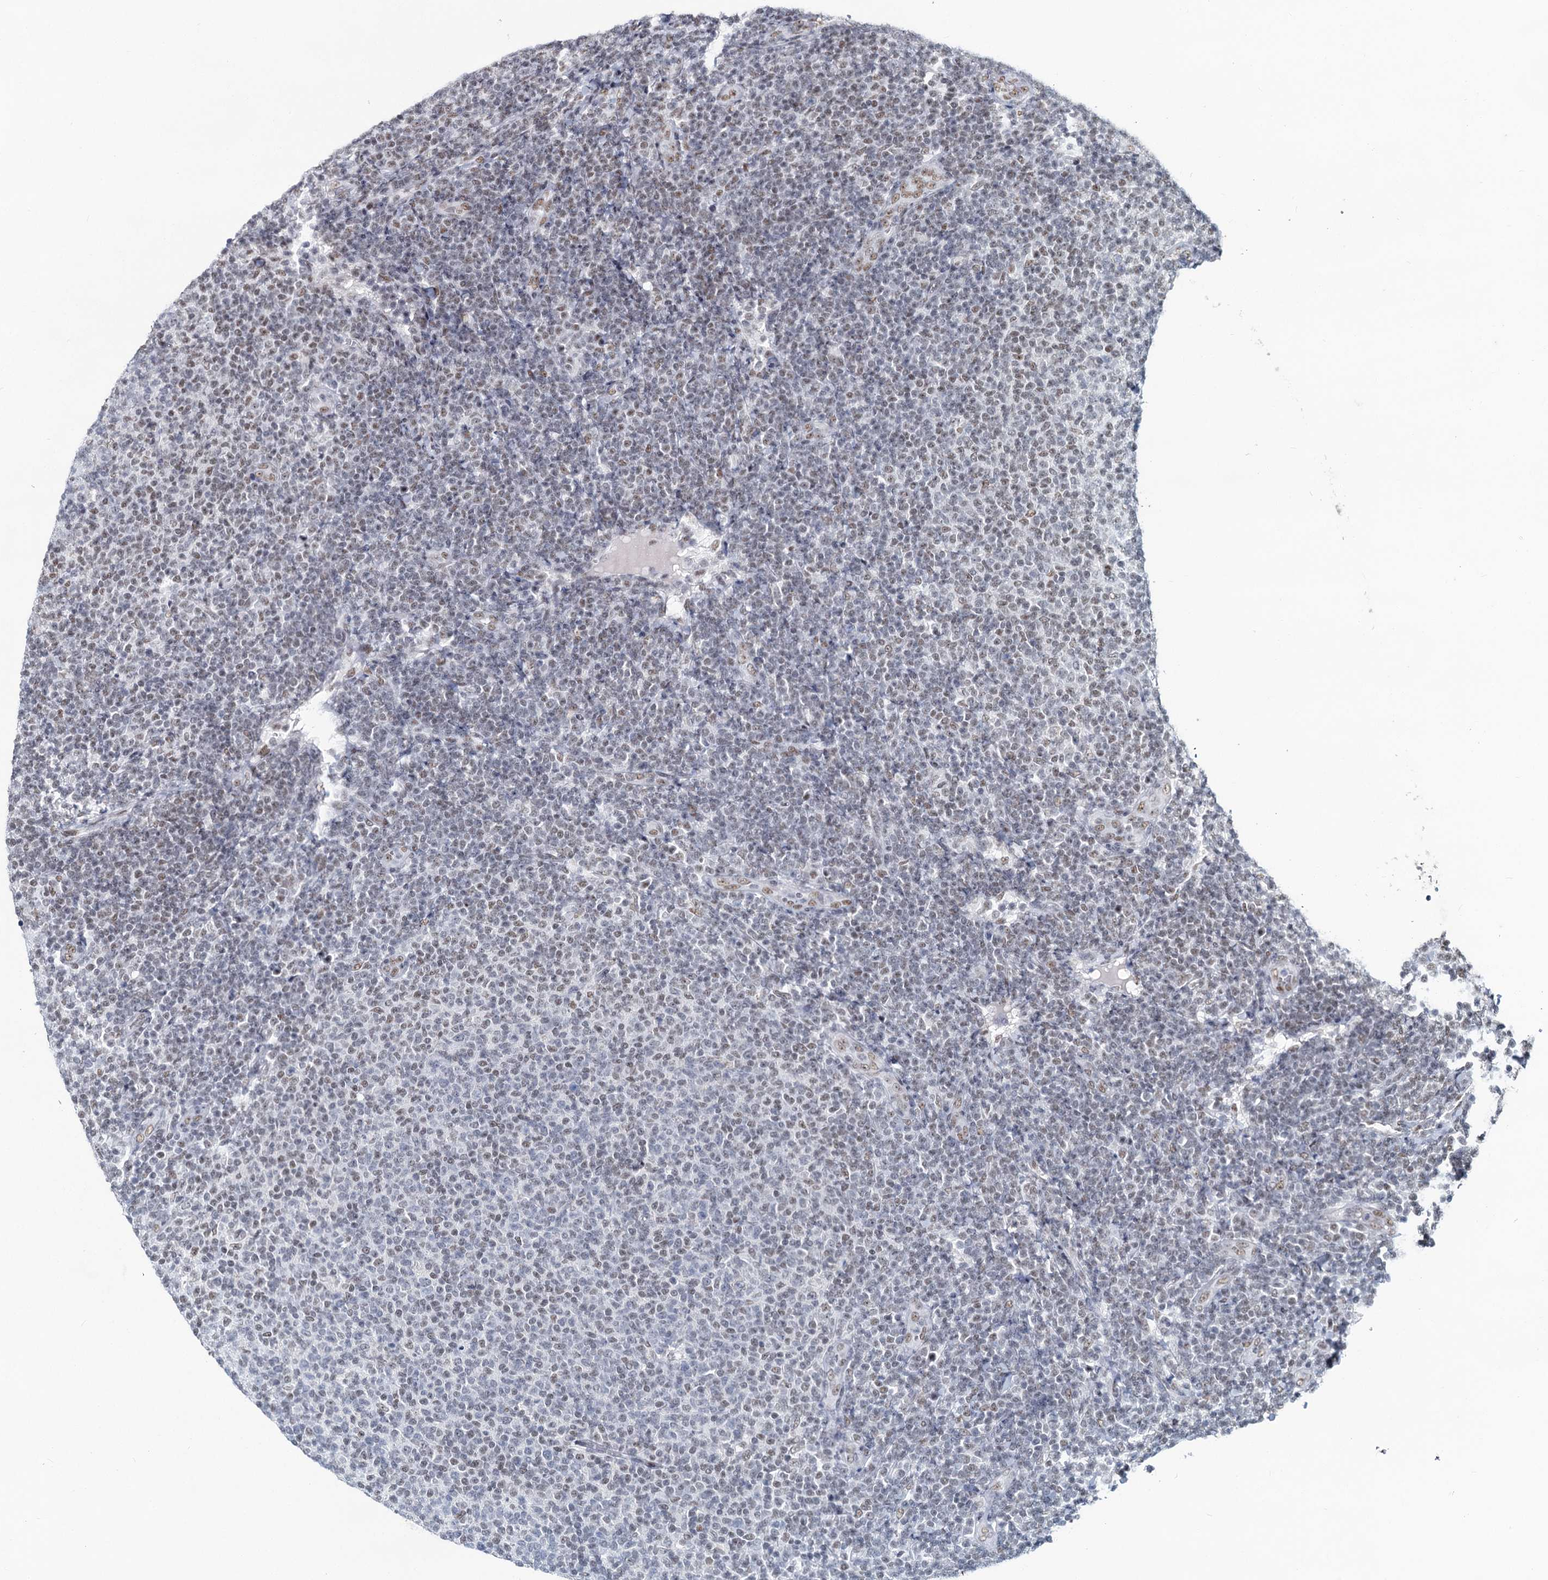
{"staining": {"intensity": "weak", "quantity": "<25%", "location": "nuclear"}, "tissue": "lymphoma", "cell_type": "Tumor cells", "image_type": "cancer", "snomed": [{"axis": "morphology", "description": "Malignant lymphoma, non-Hodgkin's type, Low grade"}, {"axis": "topography", "description": "Lymph node"}], "caption": "Immunohistochemistry of human low-grade malignant lymphoma, non-Hodgkin's type displays no staining in tumor cells.", "gene": "METTL14", "patient": {"sex": "male", "age": 66}}